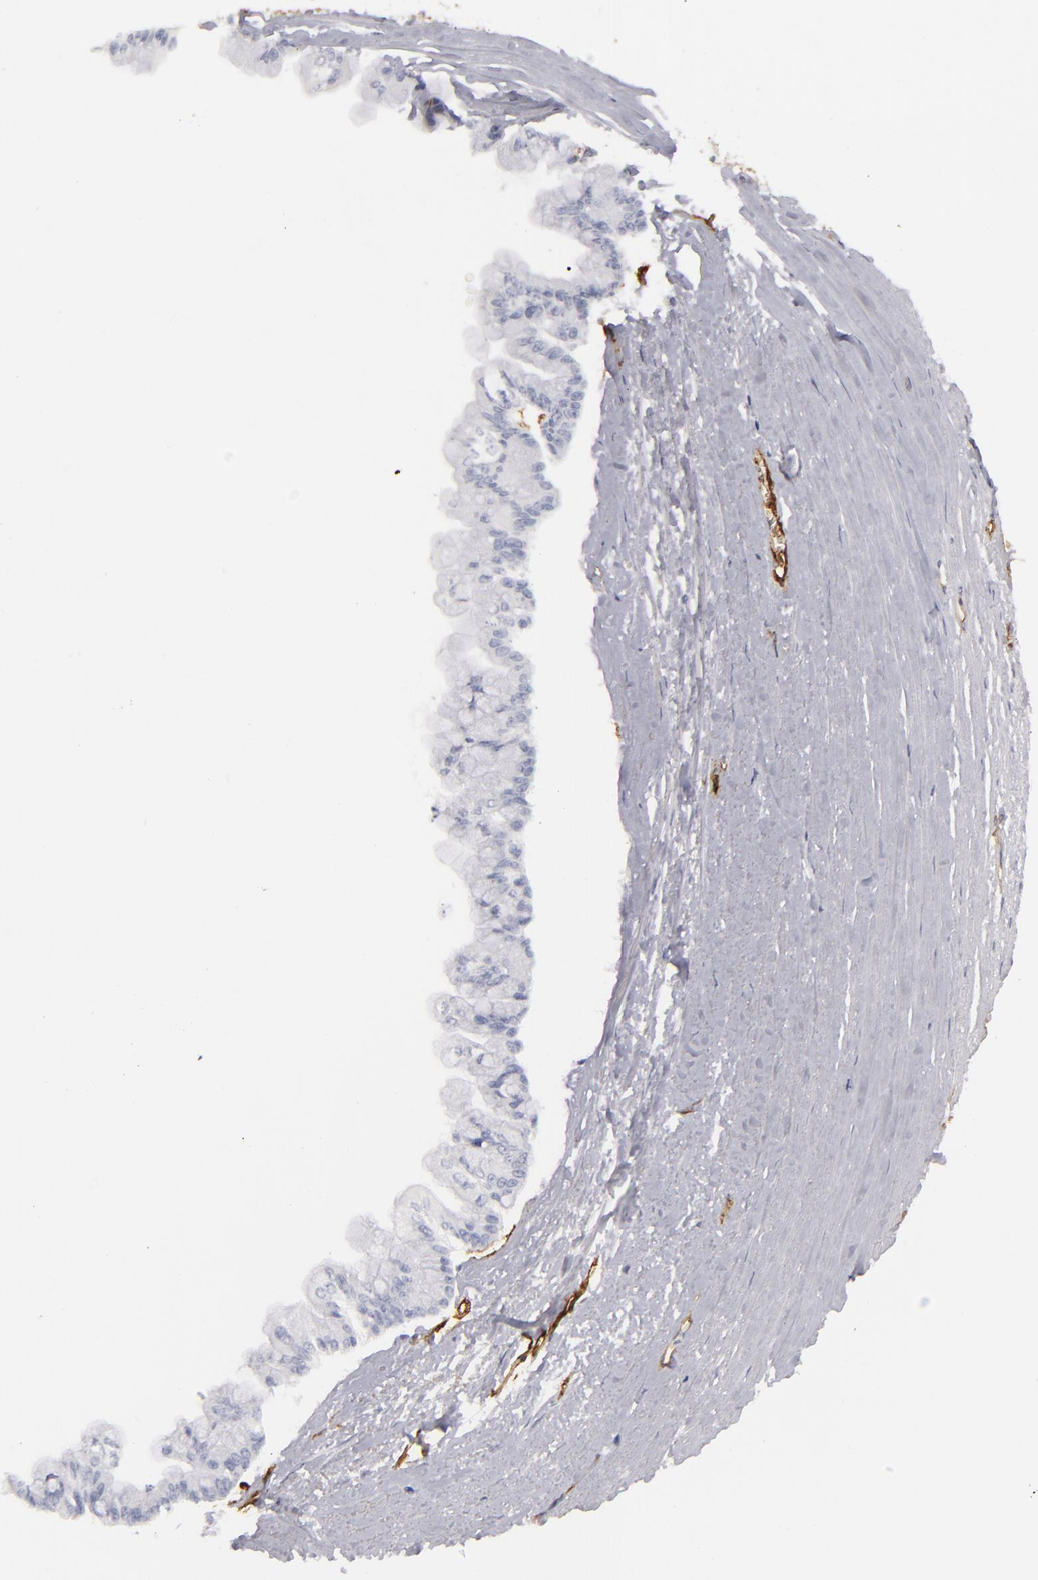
{"staining": {"intensity": "negative", "quantity": "none", "location": "none"}, "tissue": "liver cancer", "cell_type": "Tumor cells", "image_type": "cancer", "snomed": [{"axis": "morphology", "description": "Cholangiocarcinoma"}, {"axis": "topography", "description": "Liver"}], "caption": "The histopathology image reveals no staining of tumor cells in liver cancer (cholangiocarcinoma). (Brightfield microscopy of DAB (3,3'-diaminobenzidine) IHC at high magnification).", "gene": "MCAM", "patient": {"sex": "female", "age": 79}}